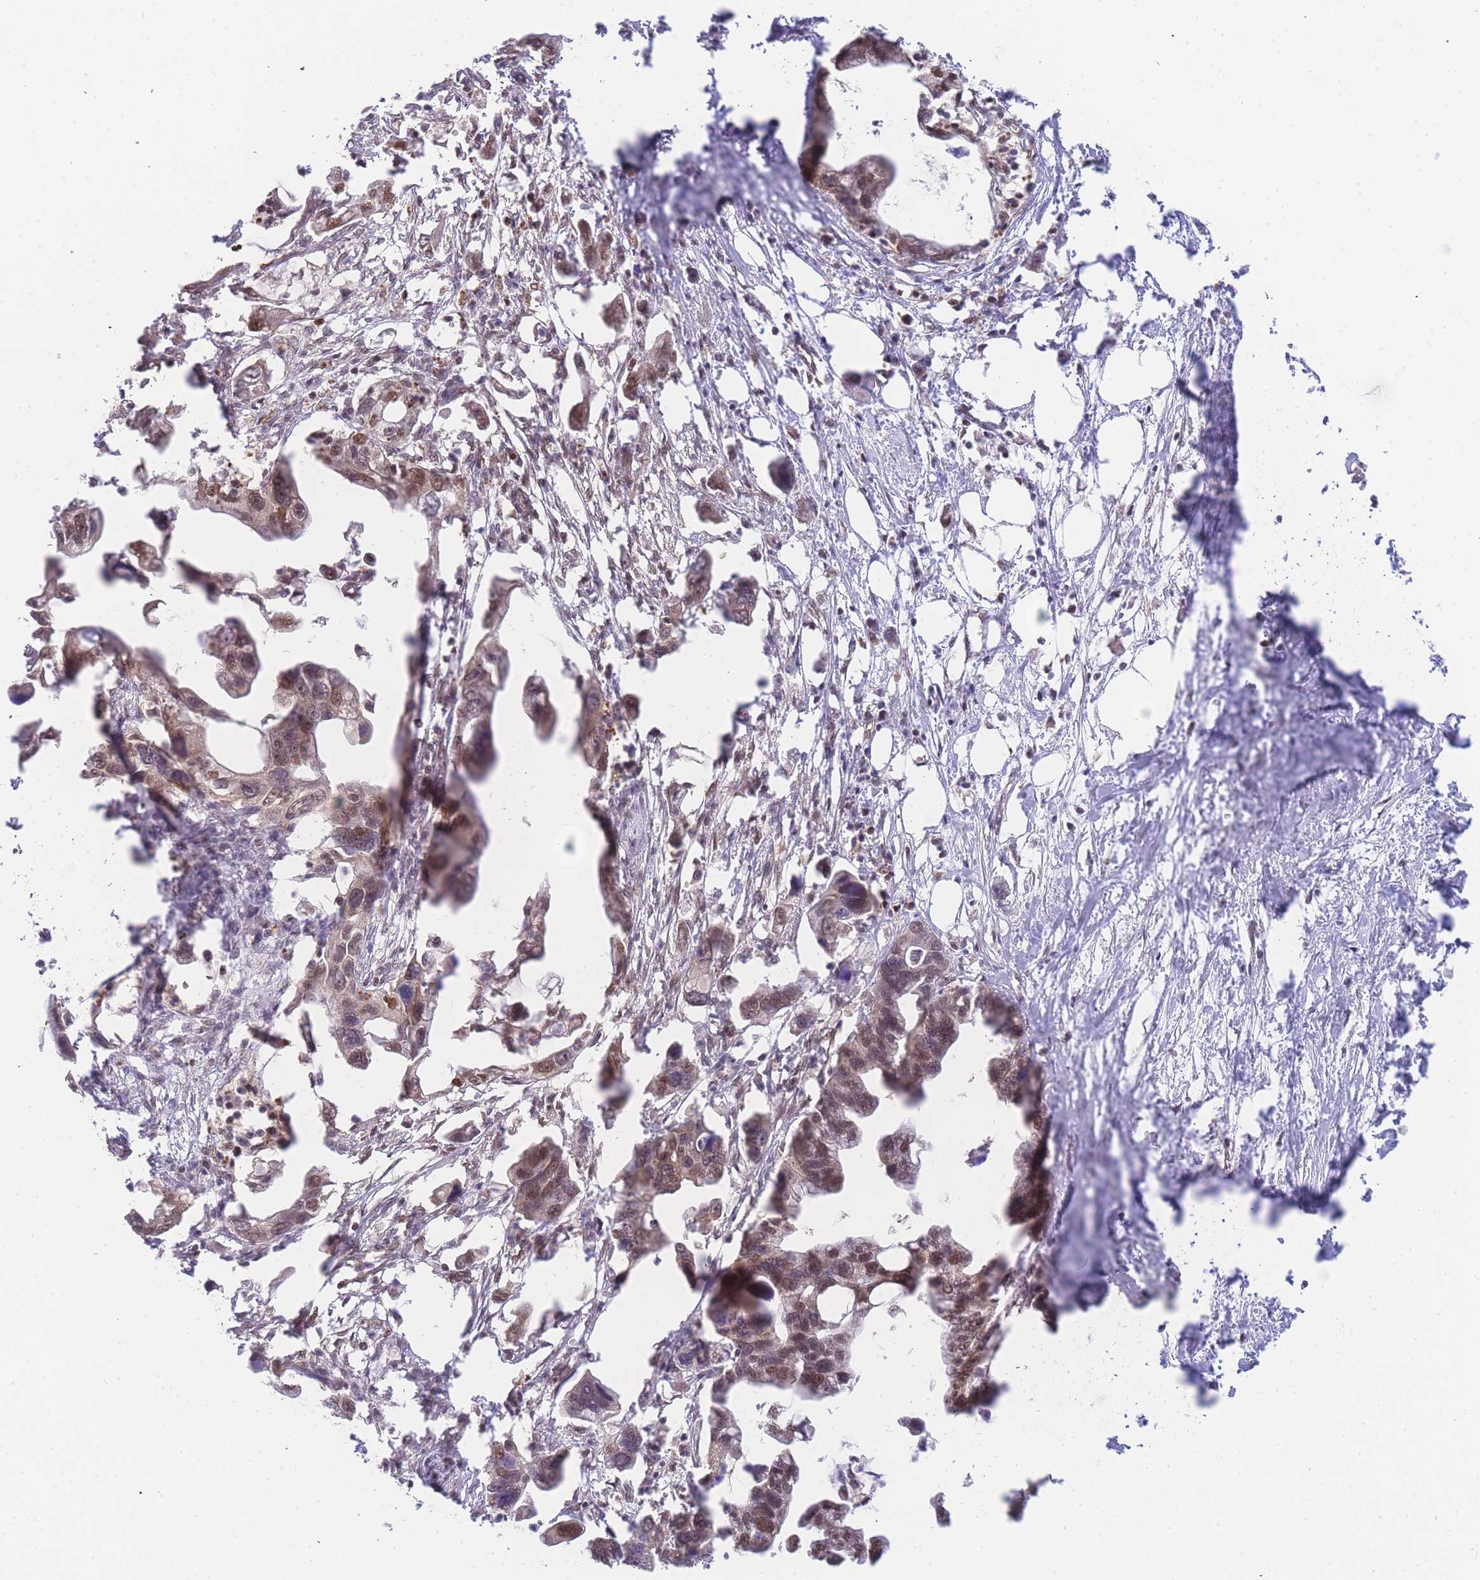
{"staining": {"intensity": "moderate", "quantity": ">75%", "location": "nuclear"}, "tissue": "pancreatic cancer", "cell_type": "Tumor cells", "image_type": "cancer", "snomed": [{"axis": "morphology", "description": "Adenocarcinoma, NOS"}, {"axis": "topography", "description": "Pancreas"}], "caption": "Pancreatic cancer (adenocarcinoma) tissue shows moderate nuclear staining in approximately >75% of tumor cells, visualized by immunohistochemistry. Using DAB (brown) and hematoxylin (blue) stains, captured at high magnification using brightfield microscopy.", "gene": "KIAA1191", "patient": {"sex": "female", "age": 83}}